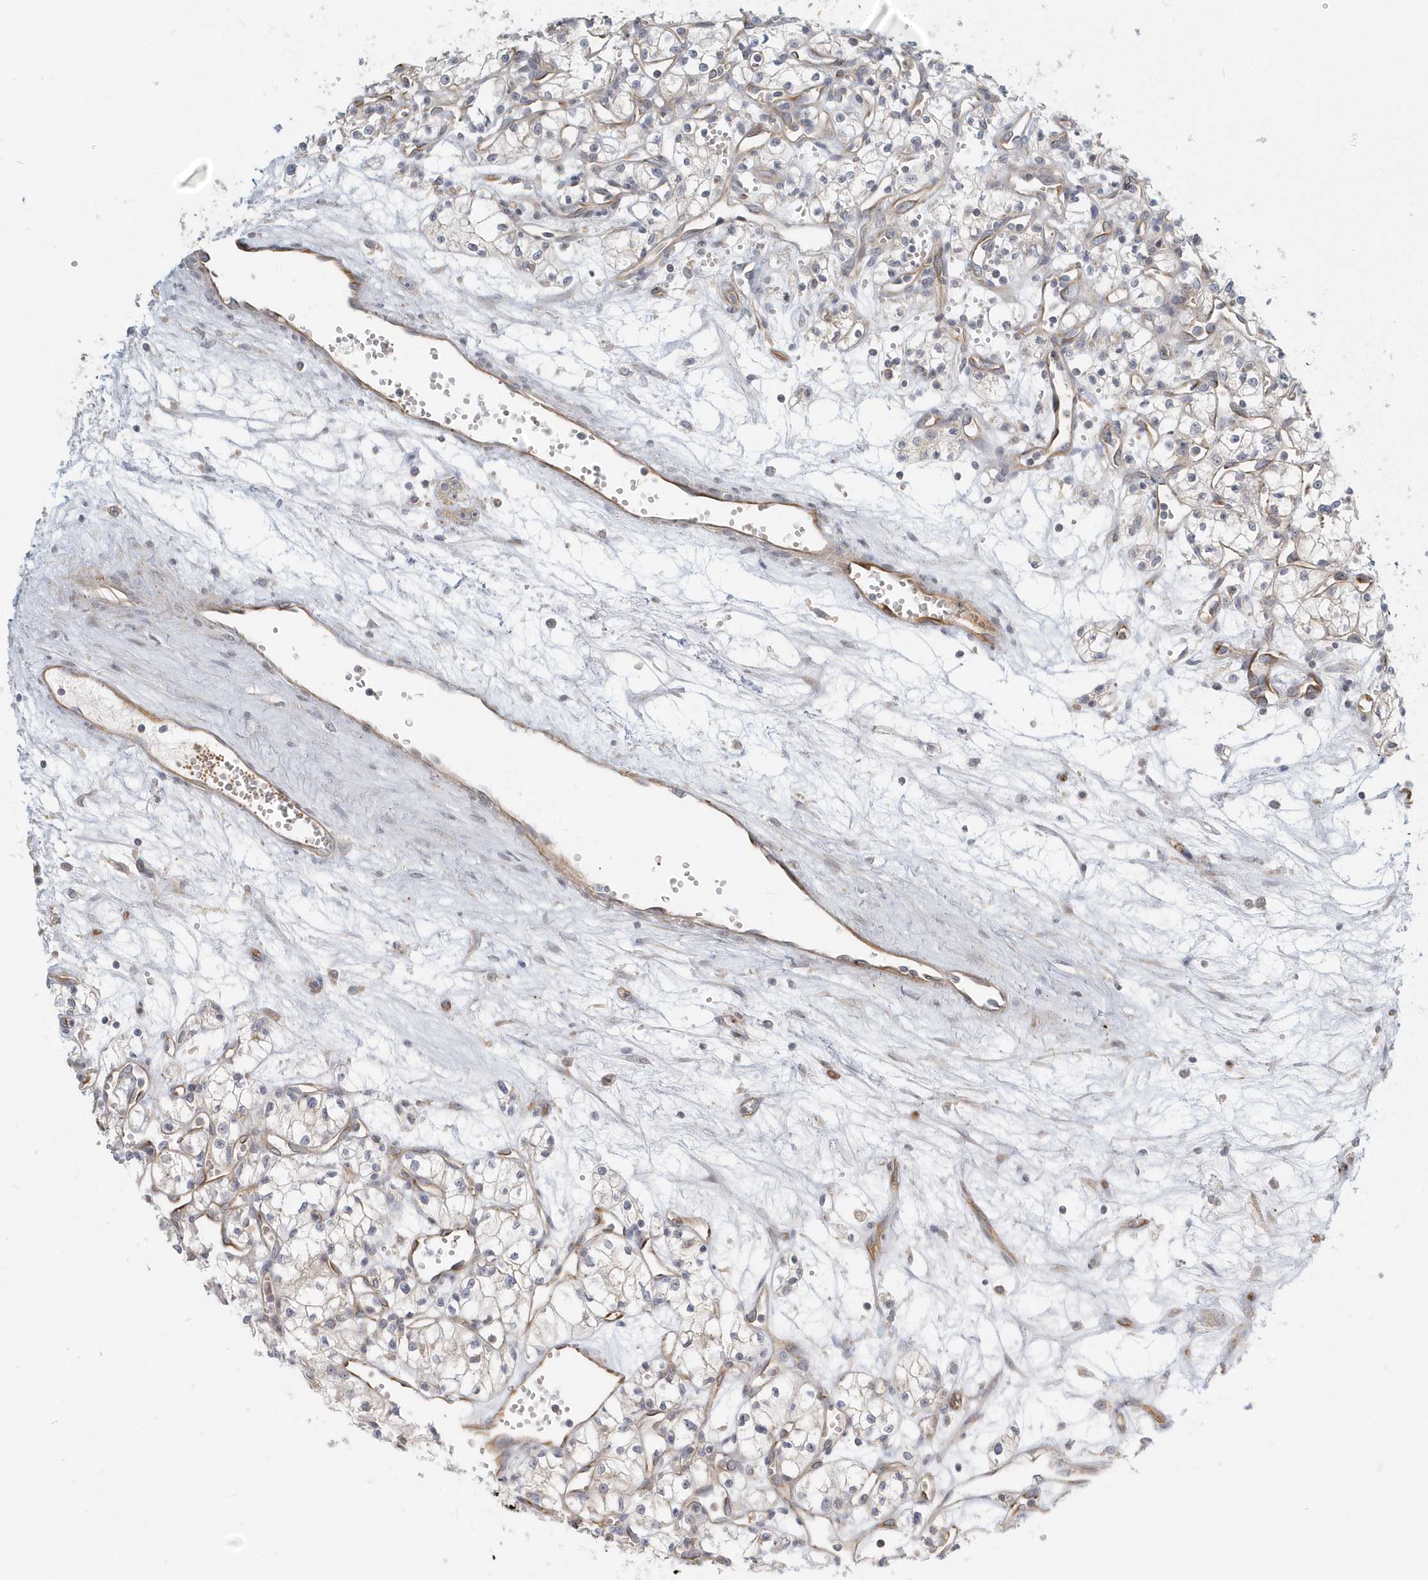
{"staining": {"intensity": "negative", "quantity": "none", "location": "none"}, "tissue": "renal cancer", "cell_type": "Tumor cells", "image_type": "cancer", "snomed": [{"axis": "morphology", "description": "Adenocarcinoma, NOS"}, {"axis": "topography", "description": "Kidney"}], "caption": "DAB immunohistochemical staining of renal adenocarcinoma shows no significant positivity in tumor cells.", "gene": "NAPB", "patient": {"sex": "male", "age": 59}}